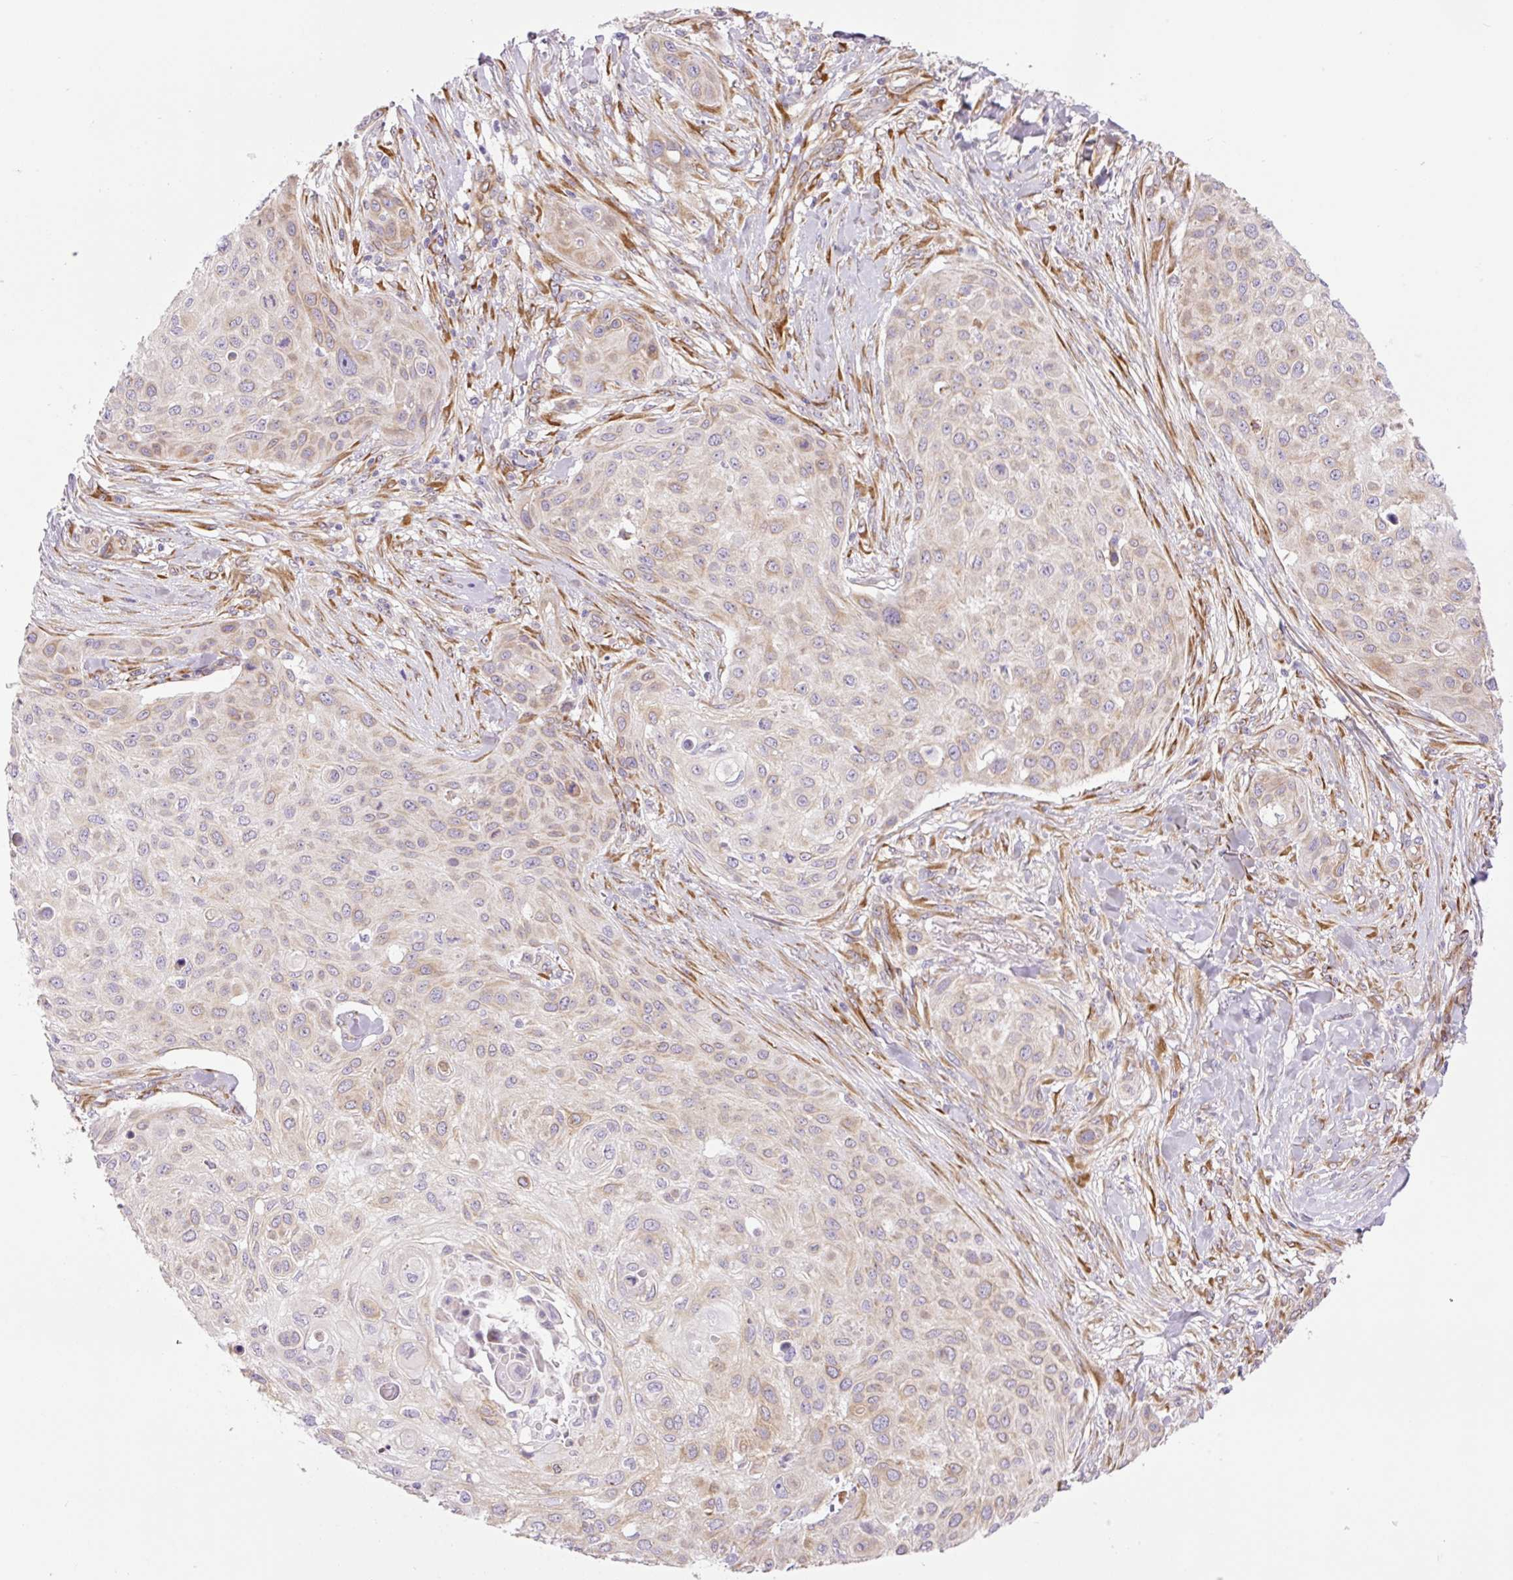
{"staining": {"intensity": "weak", "quantity": "<25%", "location": "cytoplasmic/membranous"}, "tissue": "skin cancer", "cell_type": "Tumor cells", "image_type": "cancer", "snomed": [{"axis": "morphology", "description": "Squamous cell carcinoma, NOS"}, {"axis": "topography", "description": "Skin"}], "caption": "IHC of human skin squamous cell carcinoma reveals no staining in tumor cells.", "gene": "RAB30", "patient": {"sex": "female", "age": 87}}